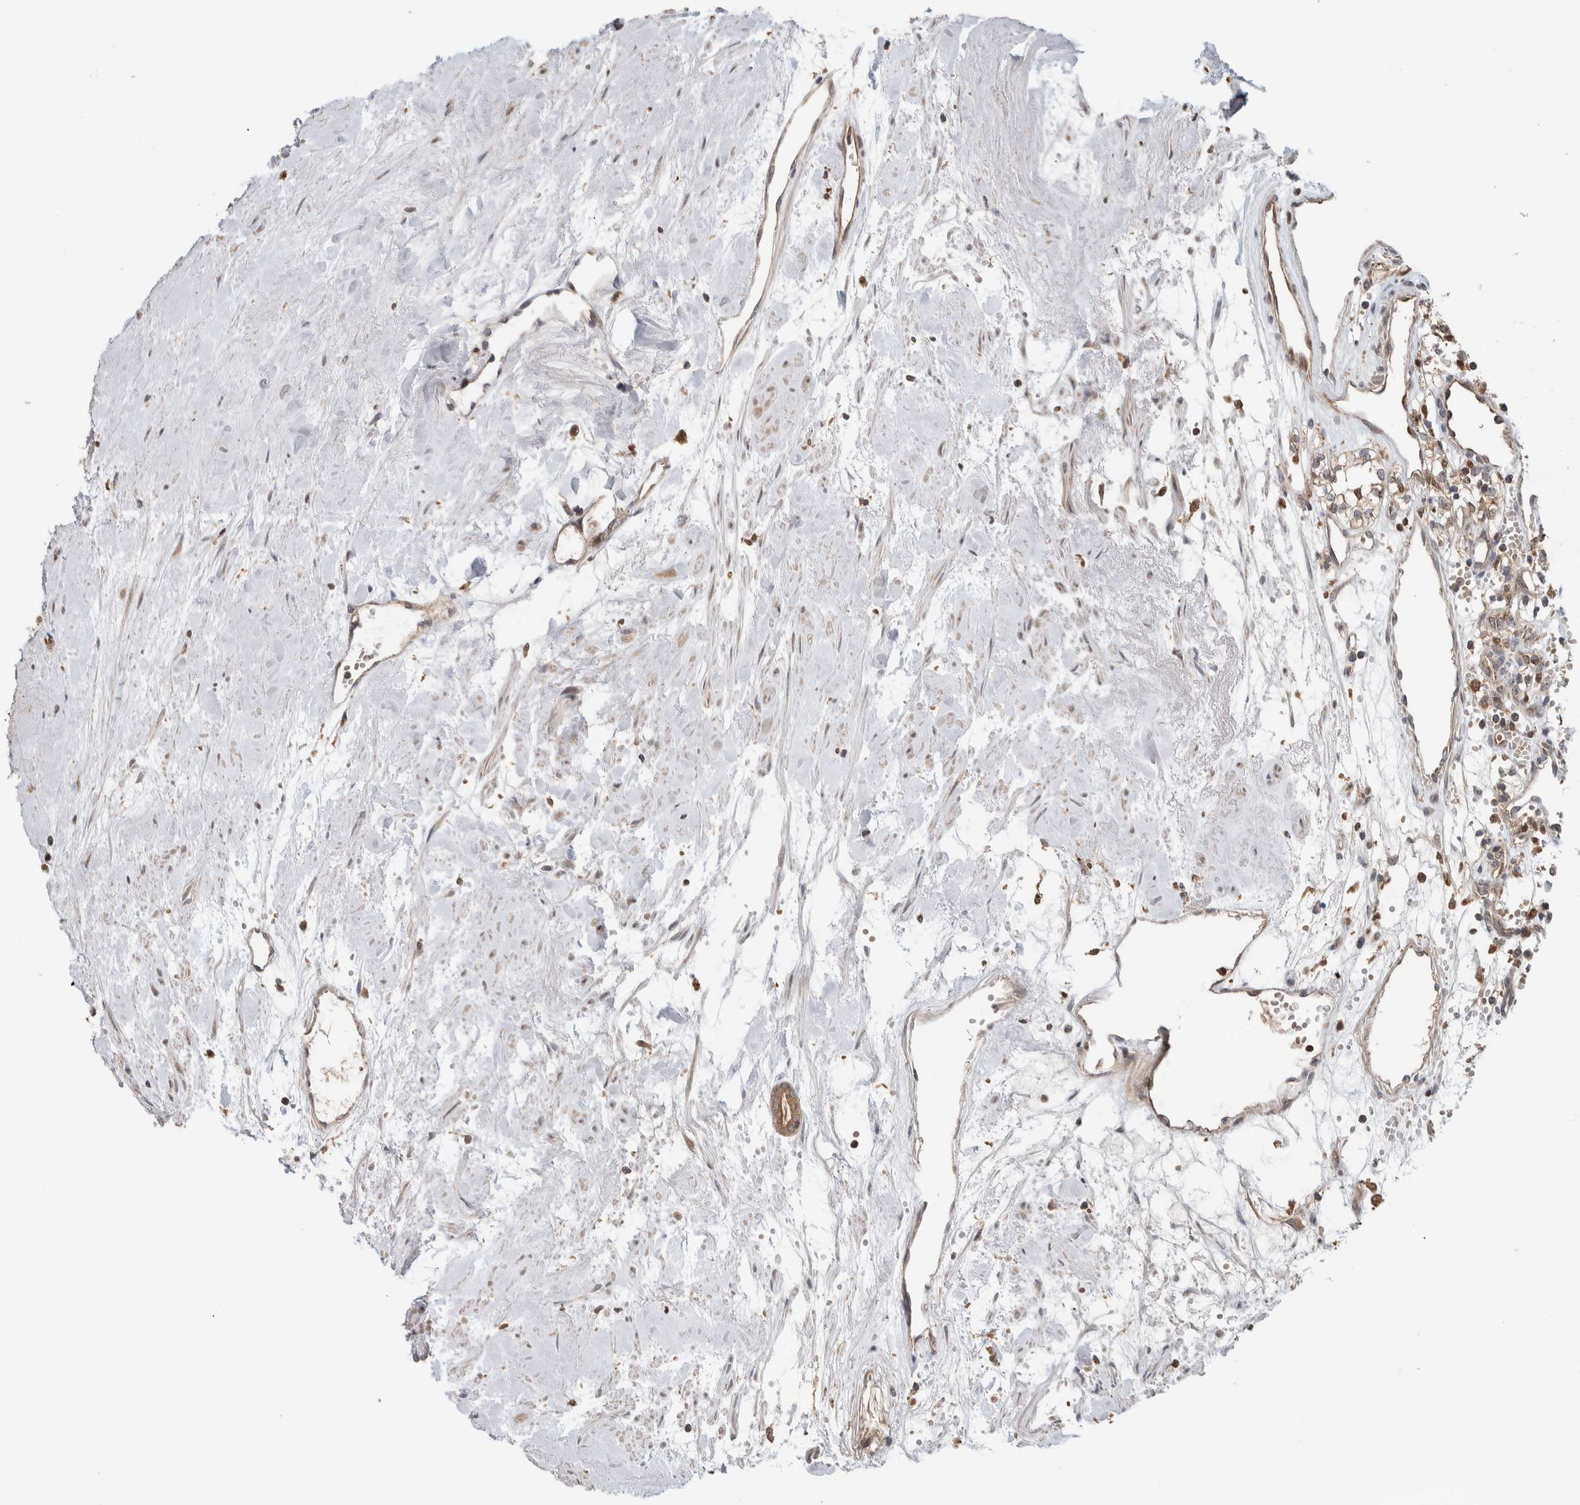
{"staining": {"intensity": "weak", "quantity": "25%-75%", "location": "cytoplasmic/membranous"}, "tissue": "renal cancer", "cell_type": "Tumor cells", "image_type": "cancer", "snomed": [{"axis": "morphology", "description": "Adenocarcinoma, NOS"}, {"axis": "topography", "description": "Kidney"}], "caption": "Renal cancer stained for a protein (brown) exhibits weak cytoplasmic/membranous positive staining in about 25%-75% of tumor cells.", "gene": "VPS53", "patient": {"sex": "male", "age": 59}}